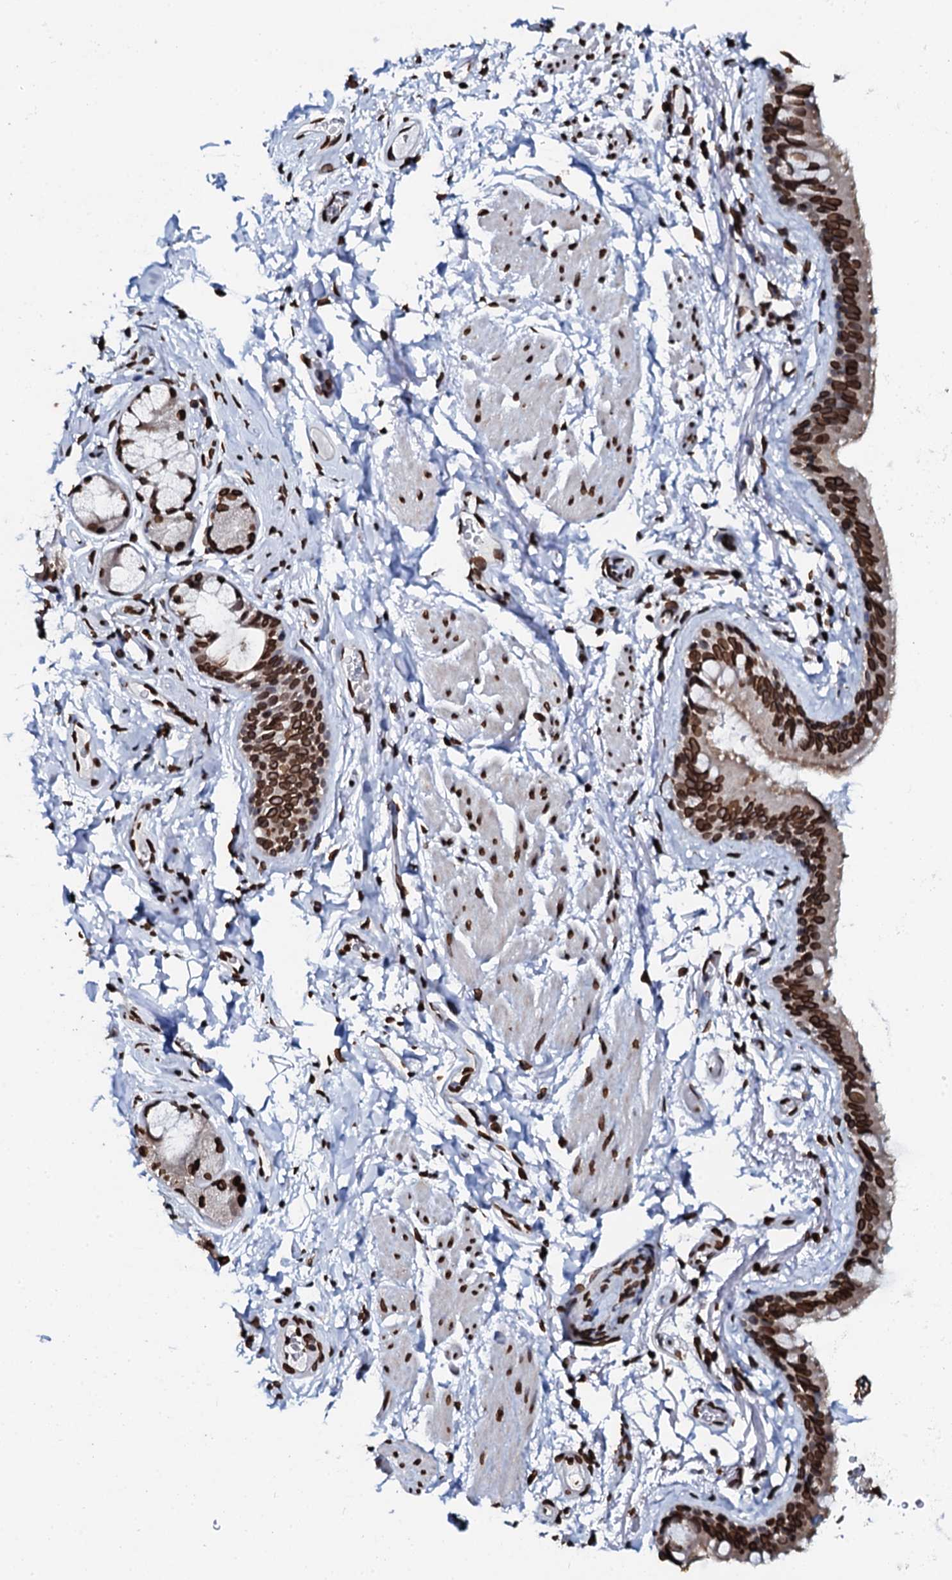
{"staining": {"intensity": "strong", "quantity": ">75%", "location": "nuclear"}, "tissue": "bronchus", "cell_type": "Respiratory epithelial cells", "image_type": "normal", "snomed": [{"axis": "morphology", "description": "Normal tissue, NOS"}, {"axis": "topography", "description": "Cartilage tissue"}], "caption": "Brown immunohistochemical staining in unremarkable human bronchus exhibits strong nuclear staining in about >75% of respiratory epithelial cells.", "gene": "KATNAL2", "patient": {"sex": "male", "age": 63}}